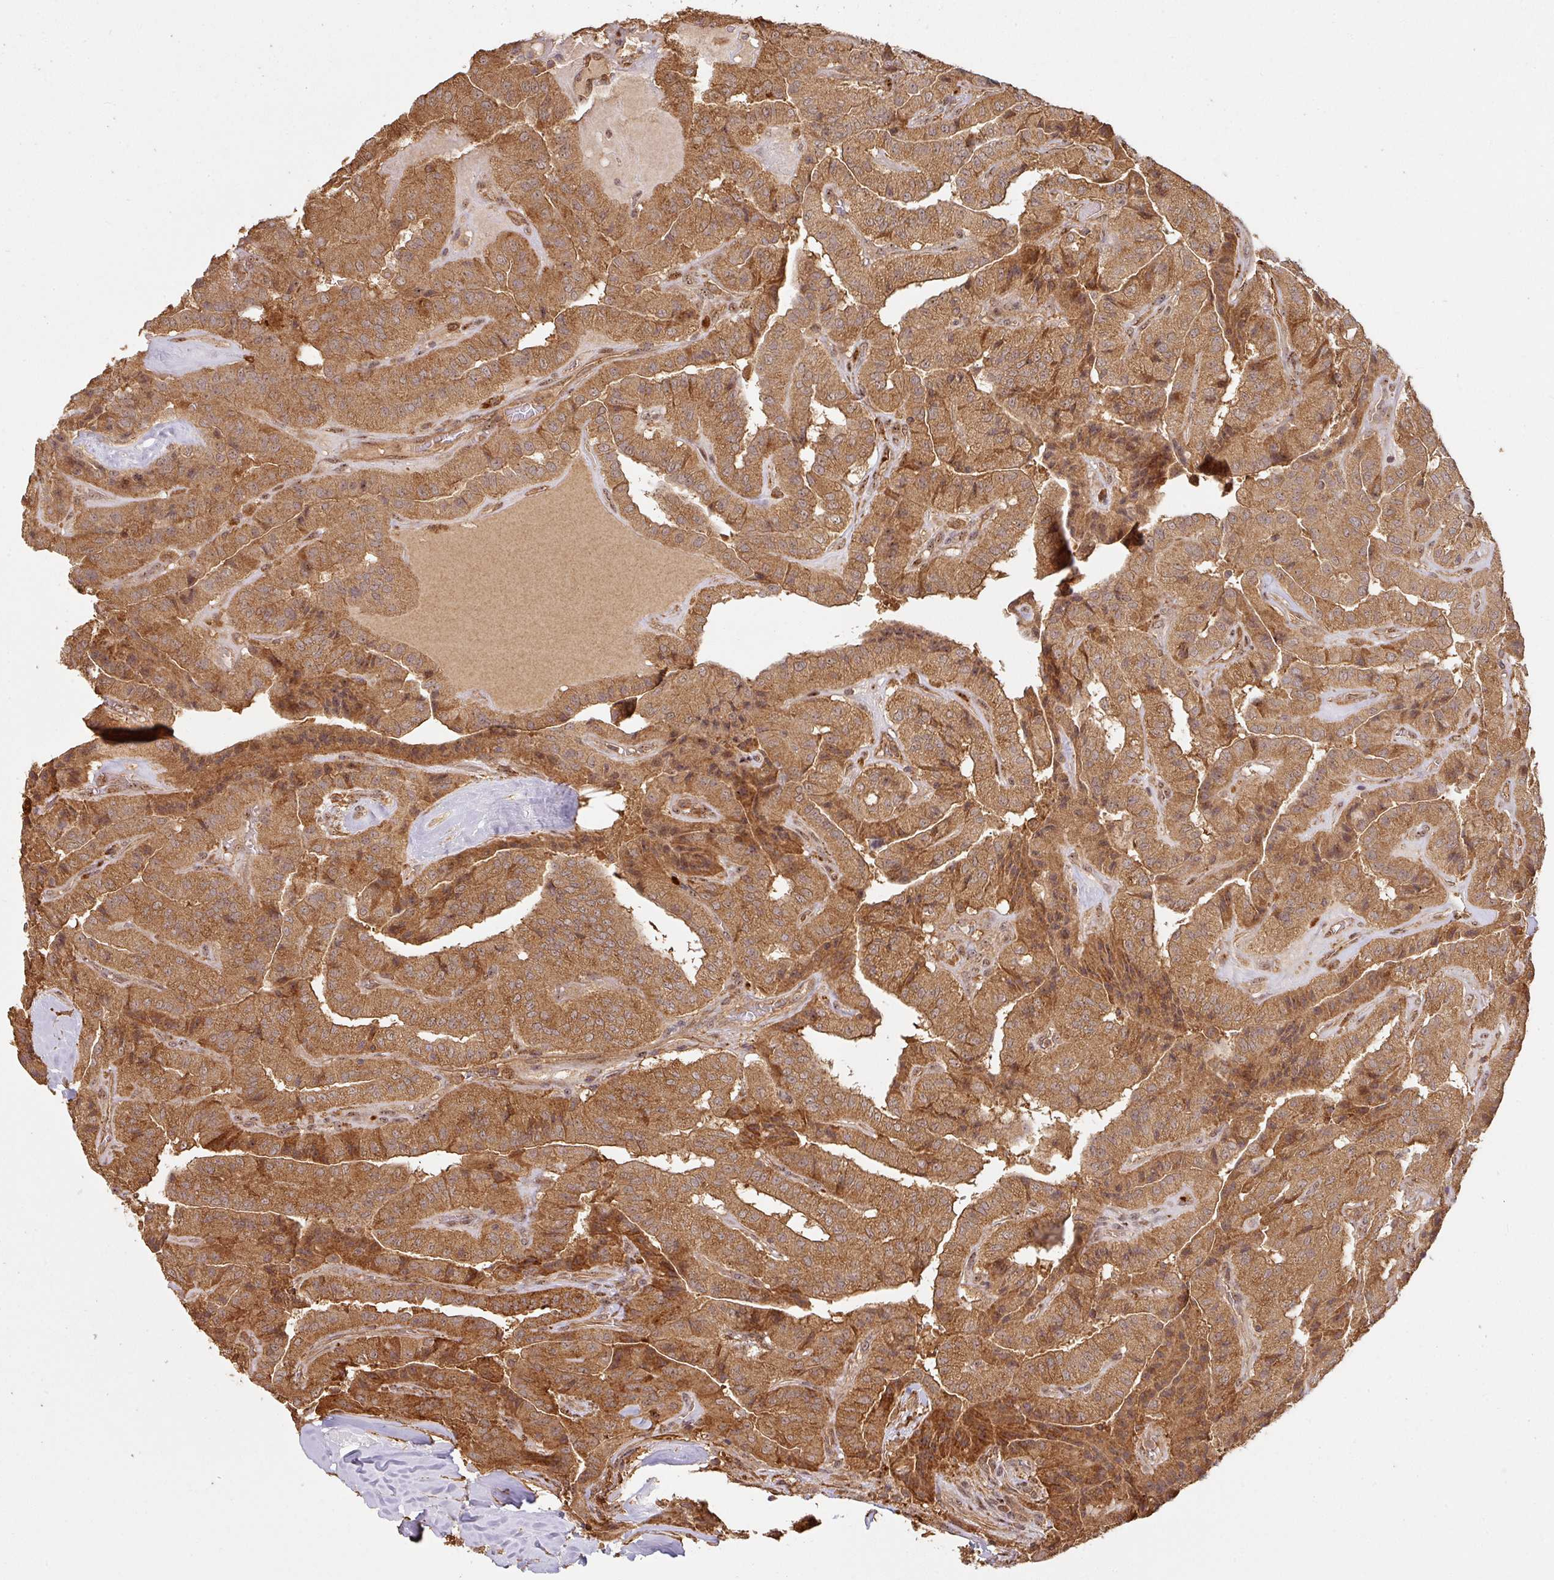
{"staining": {"intensity": "moderate", "quantity": ">75%", "location": "cytoplasmic/membranous,nuclear"}, "tissue": "thyroid cancer", "cell_type": "Tumor cells", "image_type": "cancer", "snomed": [{"axis": "morphology", "description": "Normal tissue, NOS"}, {"axis": "morphology", "description": "Papillary adenocarcinoma, NOS"}, {"axis": "topography", "description": "Thyroid gland"}], "caption": "Immunohistochemical staining of human thyroid cancer (papillary adenocarcinoma) demonstrates moderate cytoplasmic/membranous and nuclear protein positivity in approximately >75% of tumor cells.", "gene": "ZNF322", "patient": {"sex": "female", "age": 59}}